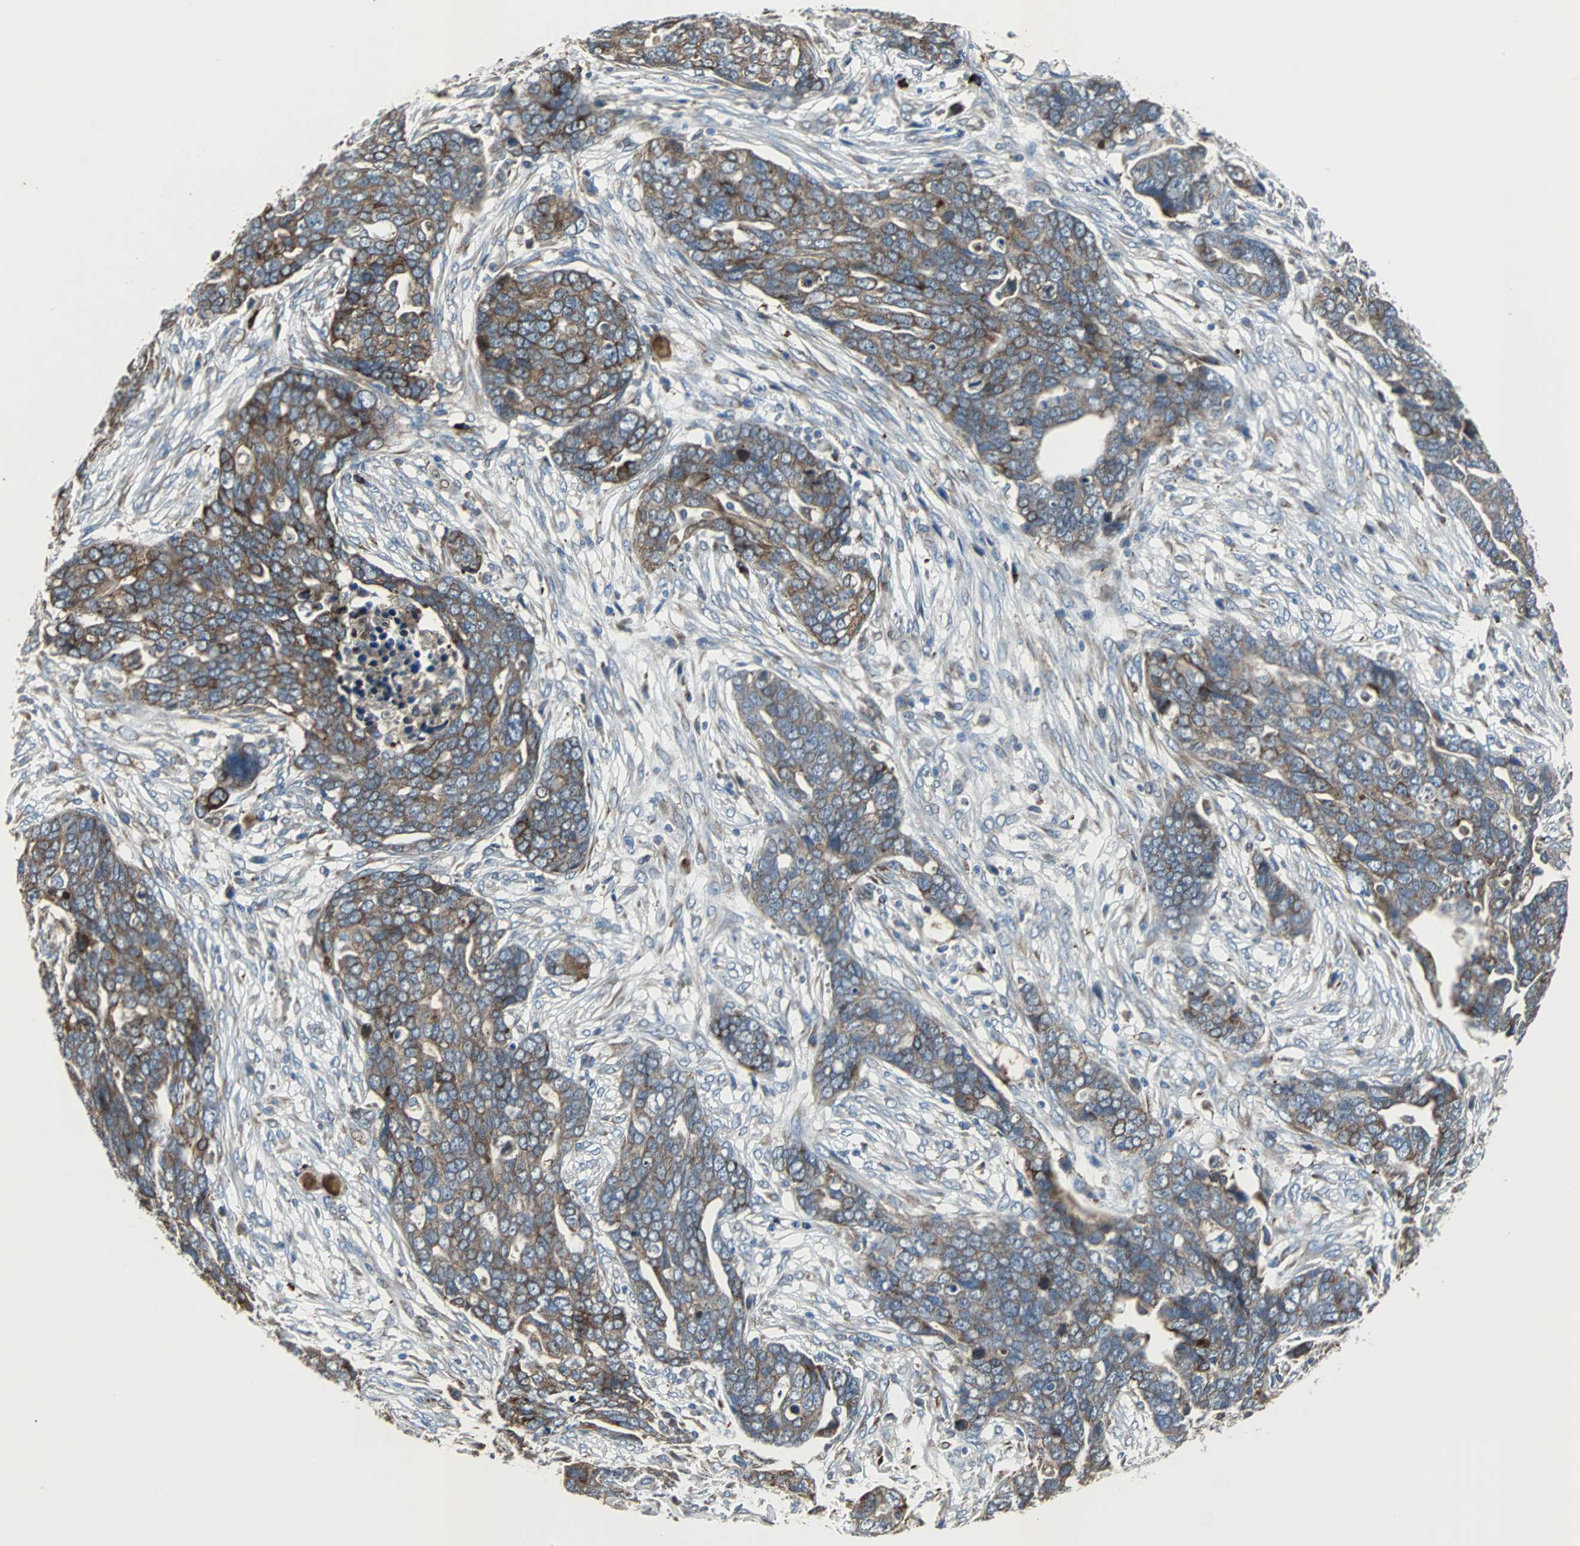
{"staining": {"intensity": "weak", "quantity": ">75%", "location": "cytoplasmic/membranous"}, "tissue": "ovarian cancer", "cell_type": "Tumor cells", "image_type": "cancer", "snomed": [{"axis": "morphology", "description": "Normal tissue, NOS"}, {"axis": "morphology", "description": "Cystadenocarcinoma, serous, NOS"}, {"axis": "topography", "description": "Fallopian tube"}, {"axis": "topography", "description": "Ovary"}], "caption": "Immunohistochemistry histopathology image of neoplastic tissue: serous cystadenocarcinoma (ovarian) stained using IHC demonstrates low levels of weak protein expression localized specifically in the cytoplasmic/membranous of tumor cells, appearing as a cytoplasmic/membranous brown color.", "gene": "PDIA4", "patient": {"sex": "female", "age": 56}}